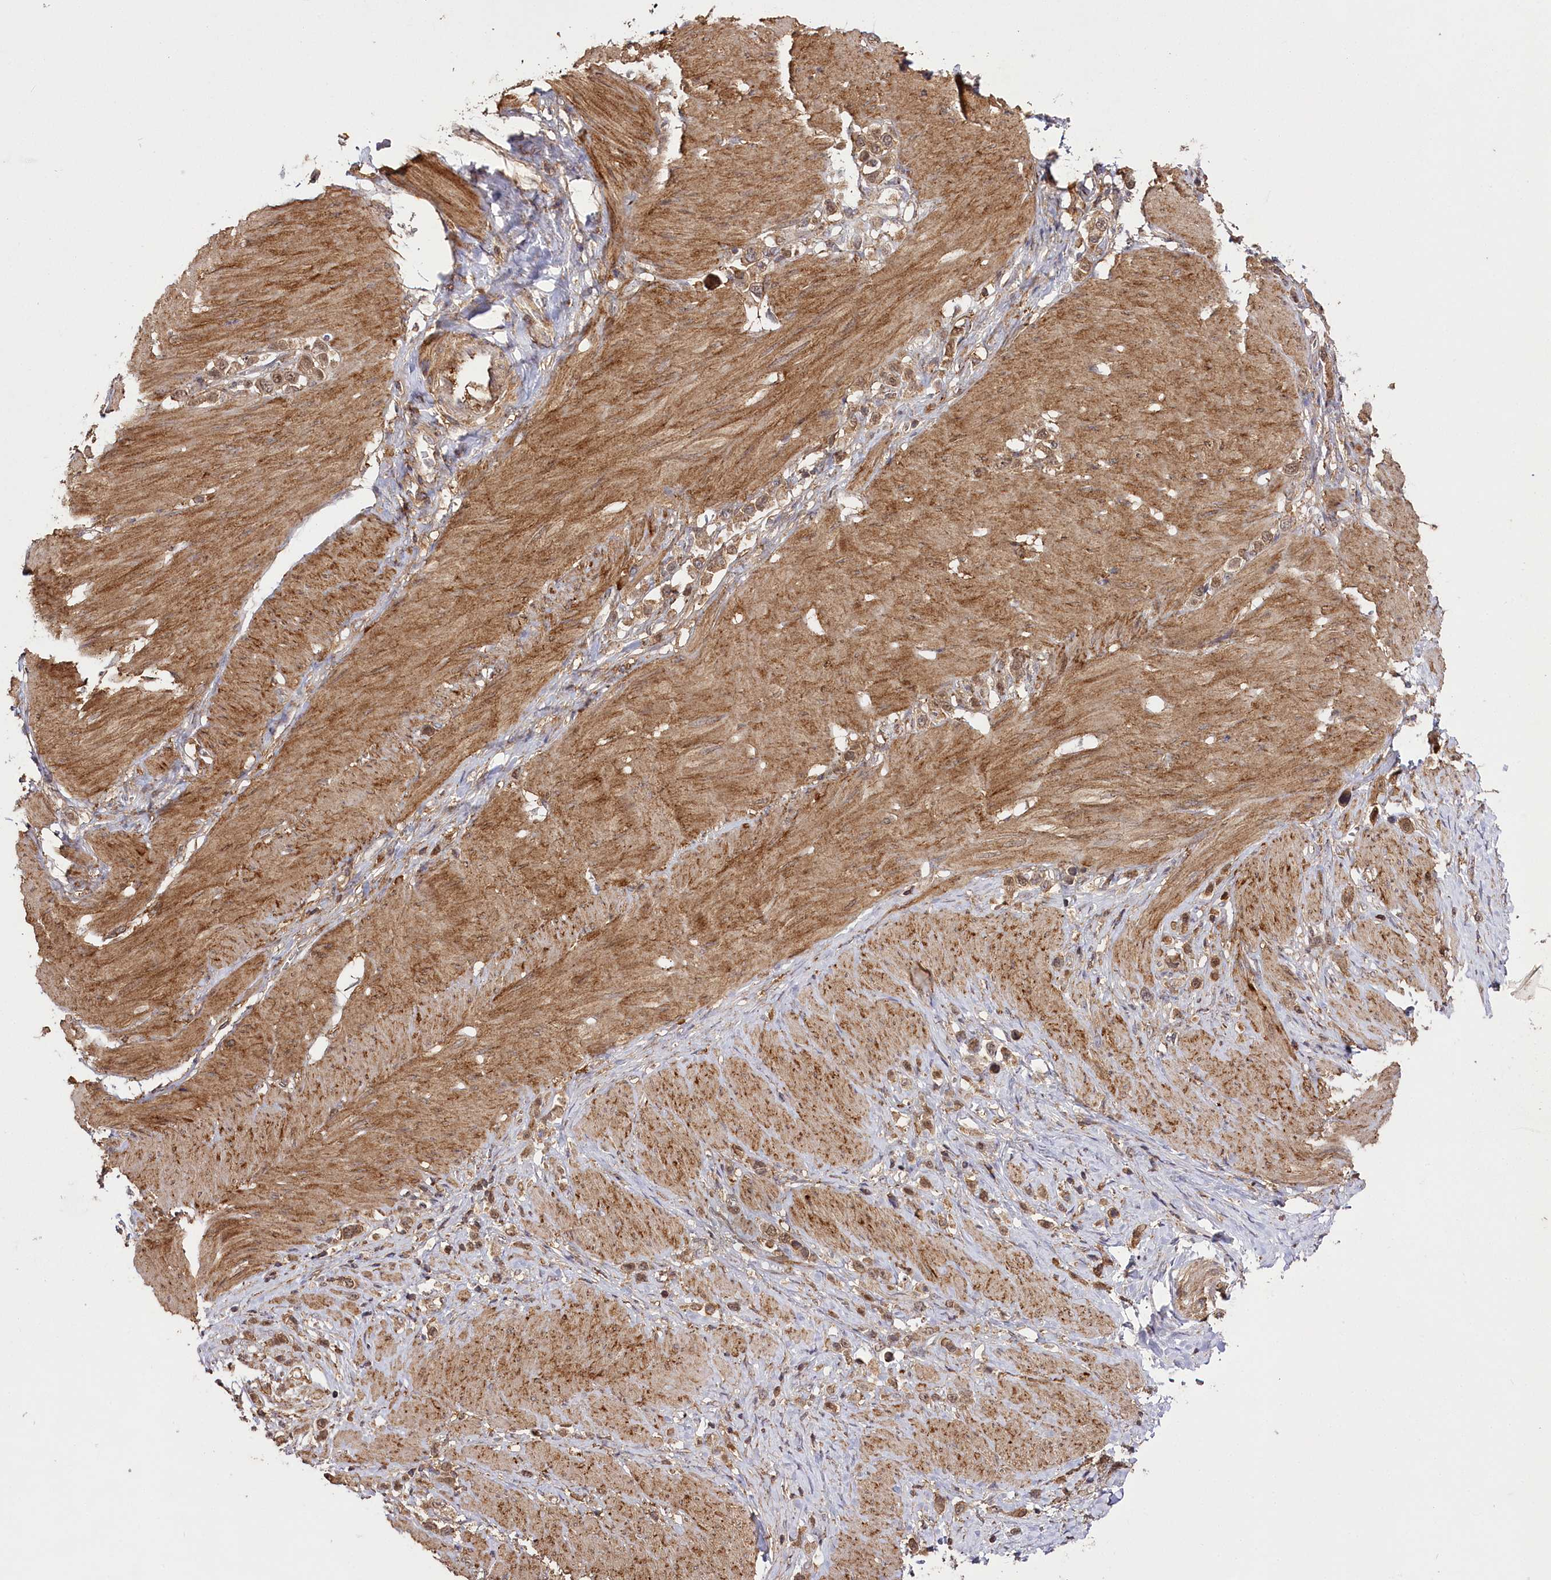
{"staining": {"intensity": "moderate", "quantity": ">75%", "location": "cytoplasmic/membranous,nuclear"}, "tissue": "stomach cancer", "cell_type": "Tumor cells", "image_type": "cancer", "snomed": [{"axis": "morphology", "description": "Normal tissue, NOS"}, {"axis": "morphology", "description": "Adenocarcinoma, NOS"}, {"axis": "topography", "description": "Stomach, upper"}, {"axis": "topography", "description": "Stomach"}], "caption": "Tumor cells show moderate cytoplasmic/membranous and nuclear staining in about >75% of cells in stomach cancer. (DAB (3,3'-diaminobenzidine) IHC with brightfield microscopy, high magnification).", "gene": "CCDC91", "patient": {"sex": "female", "age": 65}}